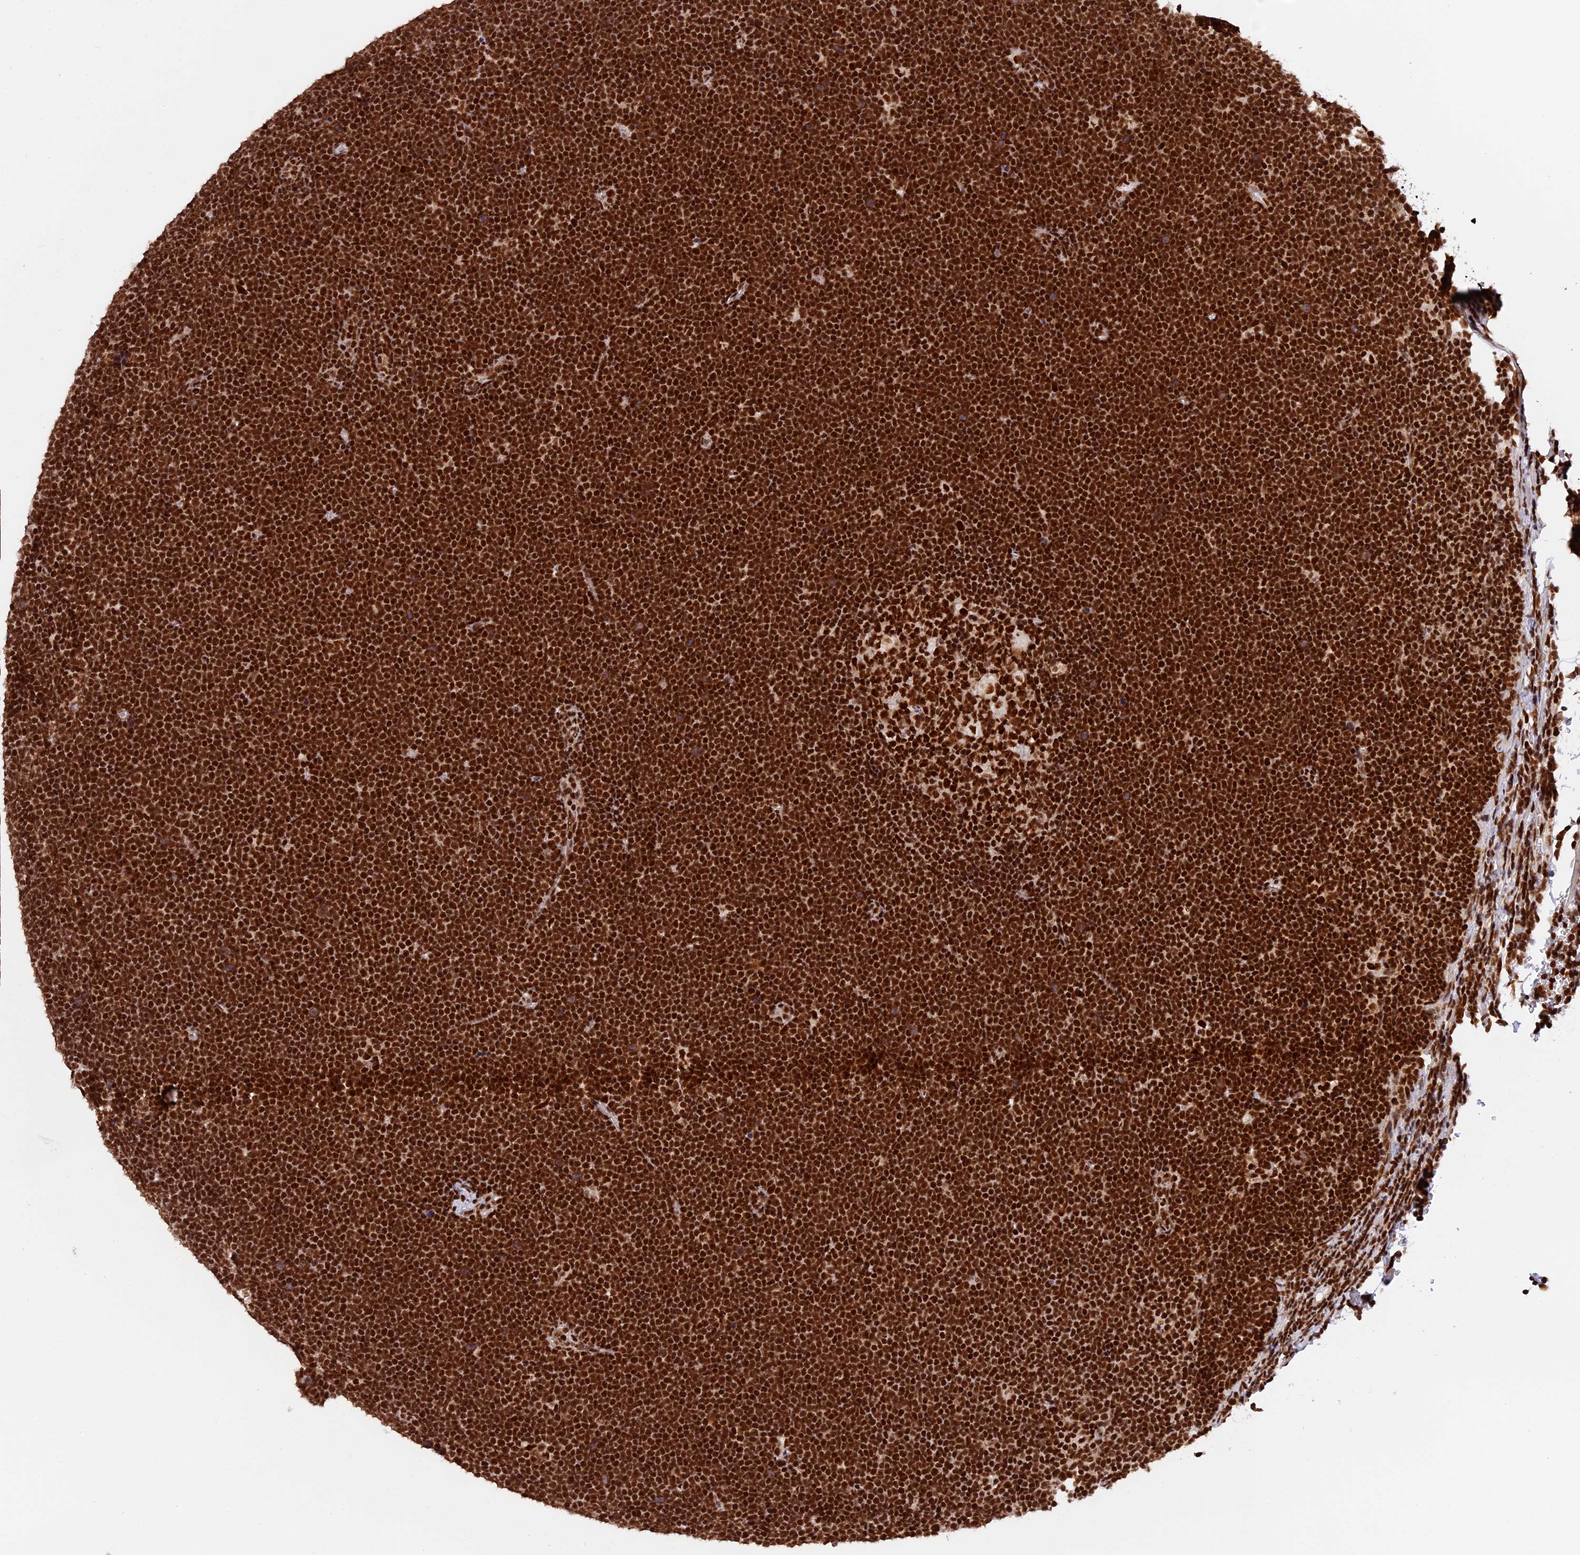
{"staining": {"intensity": "strong", "quantity": ">75%", "location": "nuclear"}, "tissue": "lymphoma", "cell_type": "Tumor cells", "image_type": "cancer", "snomed": [{"axis": "morphology", "description": "Malignant lymphoma, non-Hodgkin's type, High grade"}, {"axis": "topography", "description": "Lymph node"}], "caption": "Malignant lymphoma, non-Hodgkin's type (high-grade) was stained to show a protein in brown. There is high levels of strong nuclear staining in about >75% of tumor cells. (DAB = brown stain, brightfield microscopy at high magnification).", "gene": "RAMAC", "patient": {"sex": "male", "age": 13}}